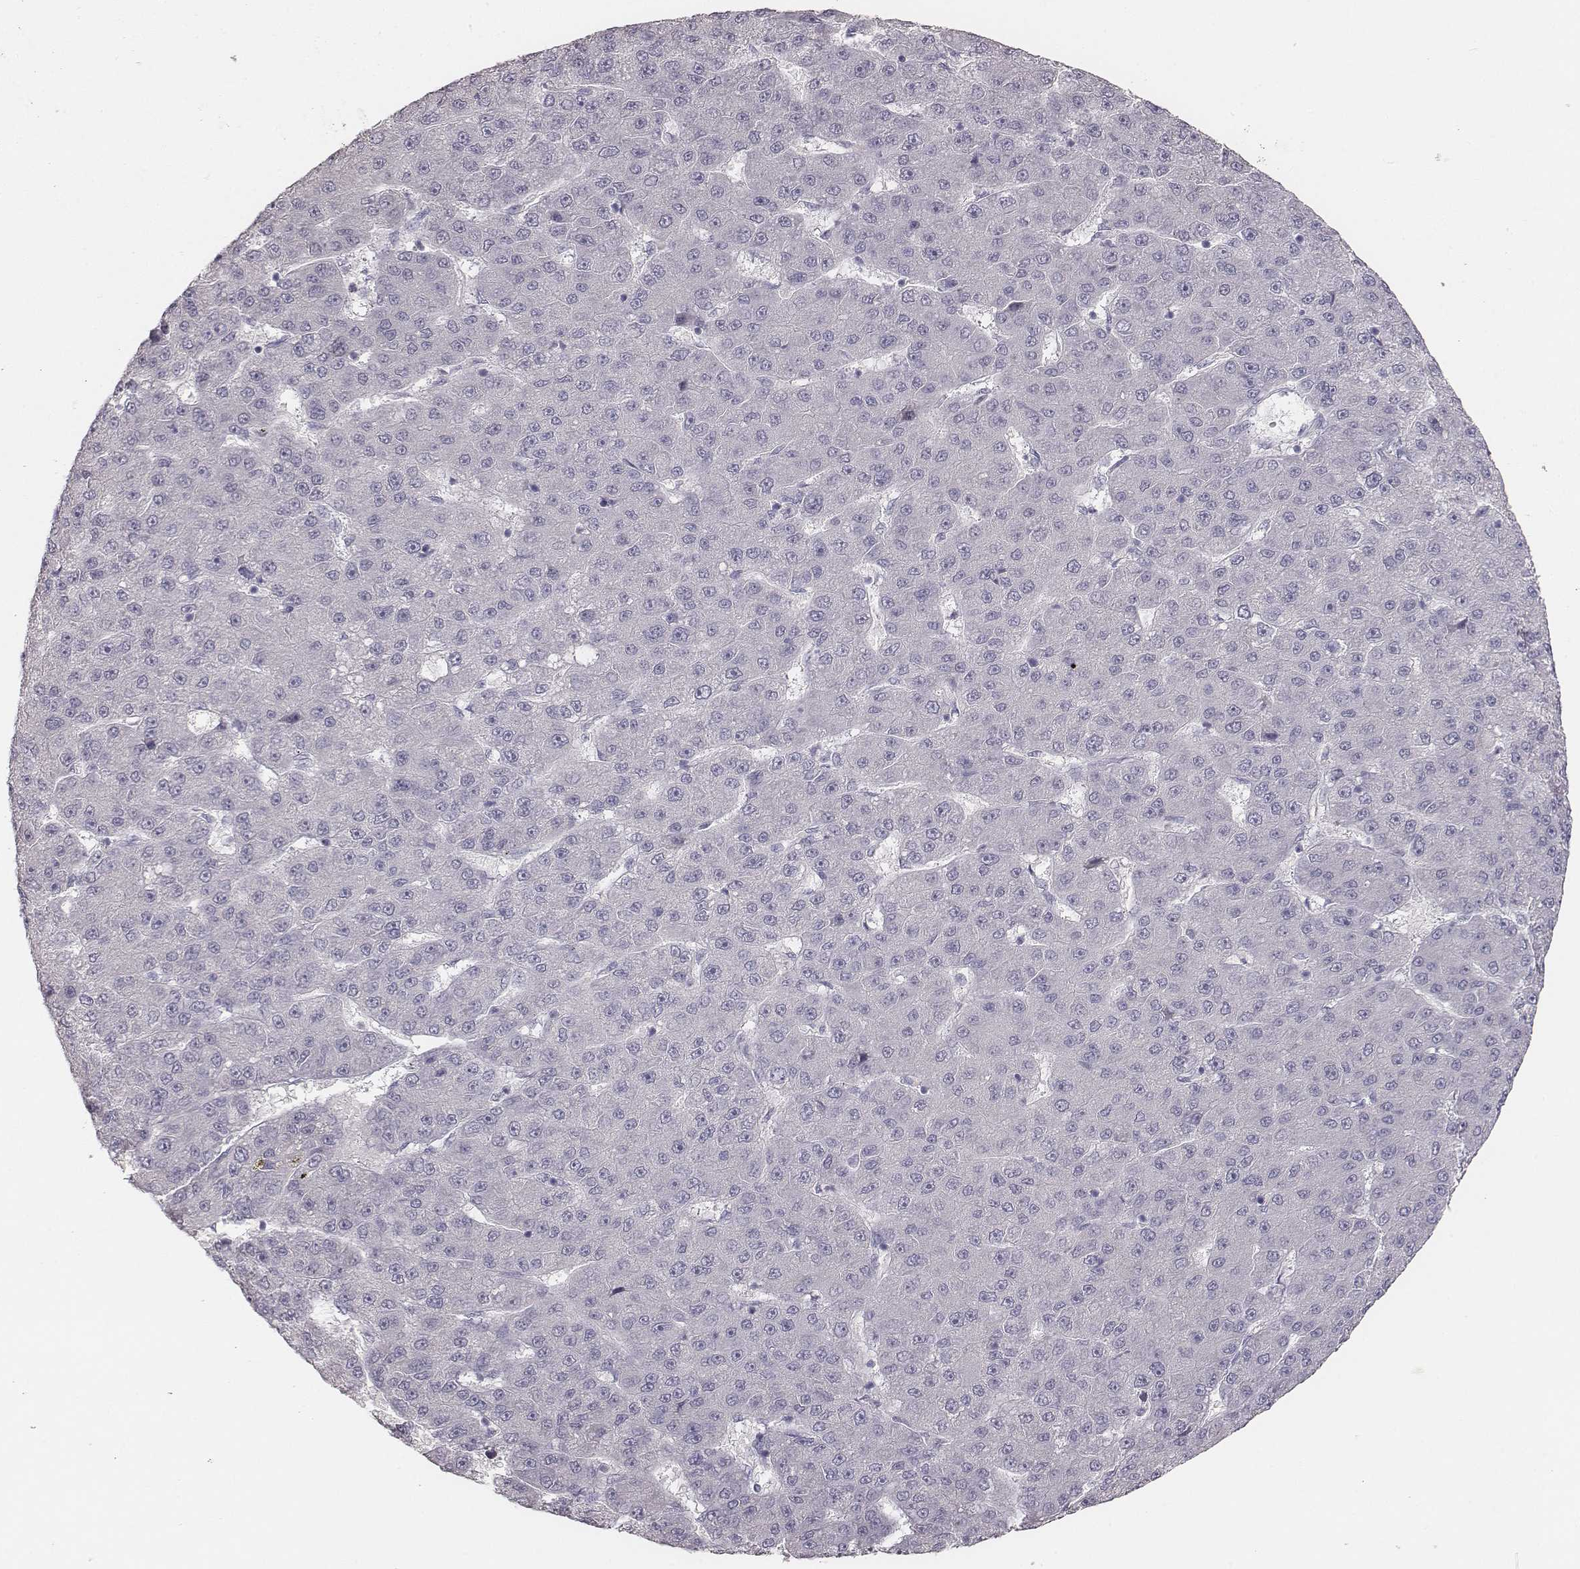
{"staining": {"intensity": "negative", "quantity": "none", "location": "none"}, "tissue": "liver cancer", "cell_type": "Tumor cells", "image_type": "cancer", "snomed": [{"axis": "morphology", "description": "Carcinoma, Hepatocellular, NOS"}, {"axis": "topography", "description": "Liver"}], "caption": "A high-resolution image shows immunohistochemistry (IHC) staining of liver cancer, which shows no significant expression in tumor cells. (Brightfield microscopy of DAB immunohistochemistry (IHC) at high magnification).", "gene": "MYH6", "patient": {"sex": "male", "age": 67}}